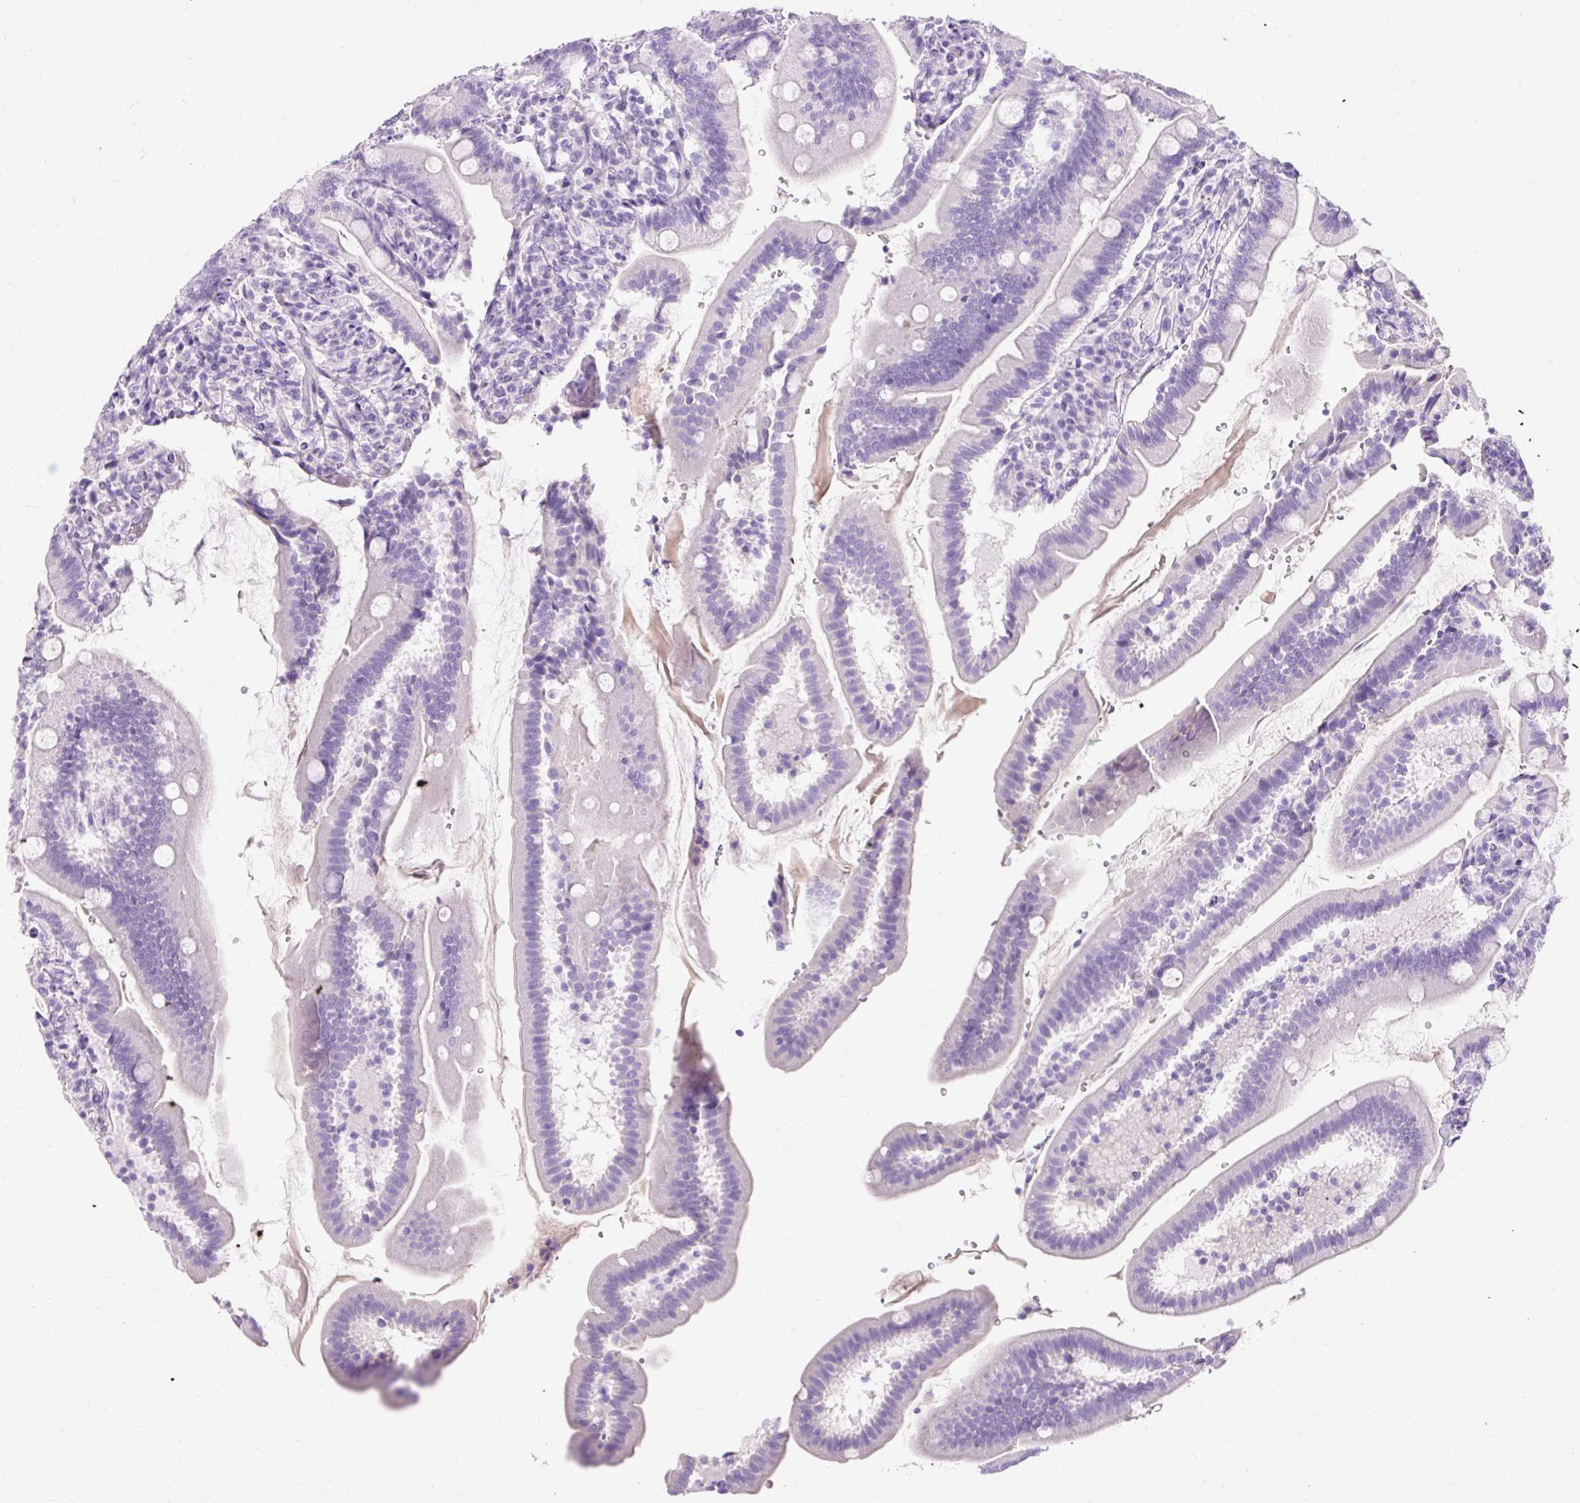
{"staining": {"intensity": "negative", "quantity": "none", "location": "none"}, "tissue": "duodenum", "cell_type": "Glandular cells", "image_type": "normal", "snomed": [{"axis": "morphology", "description": "Normal tissue, NOS"}, {"axis": "topography", "description": "Duodenum"}], "caption": "Immunohistochemistry (IHC) of benign human duodenum exhibits no staining in glandular cells.", "gene": "TMEM213", "patient": {"sex": "female", "age": 67}}